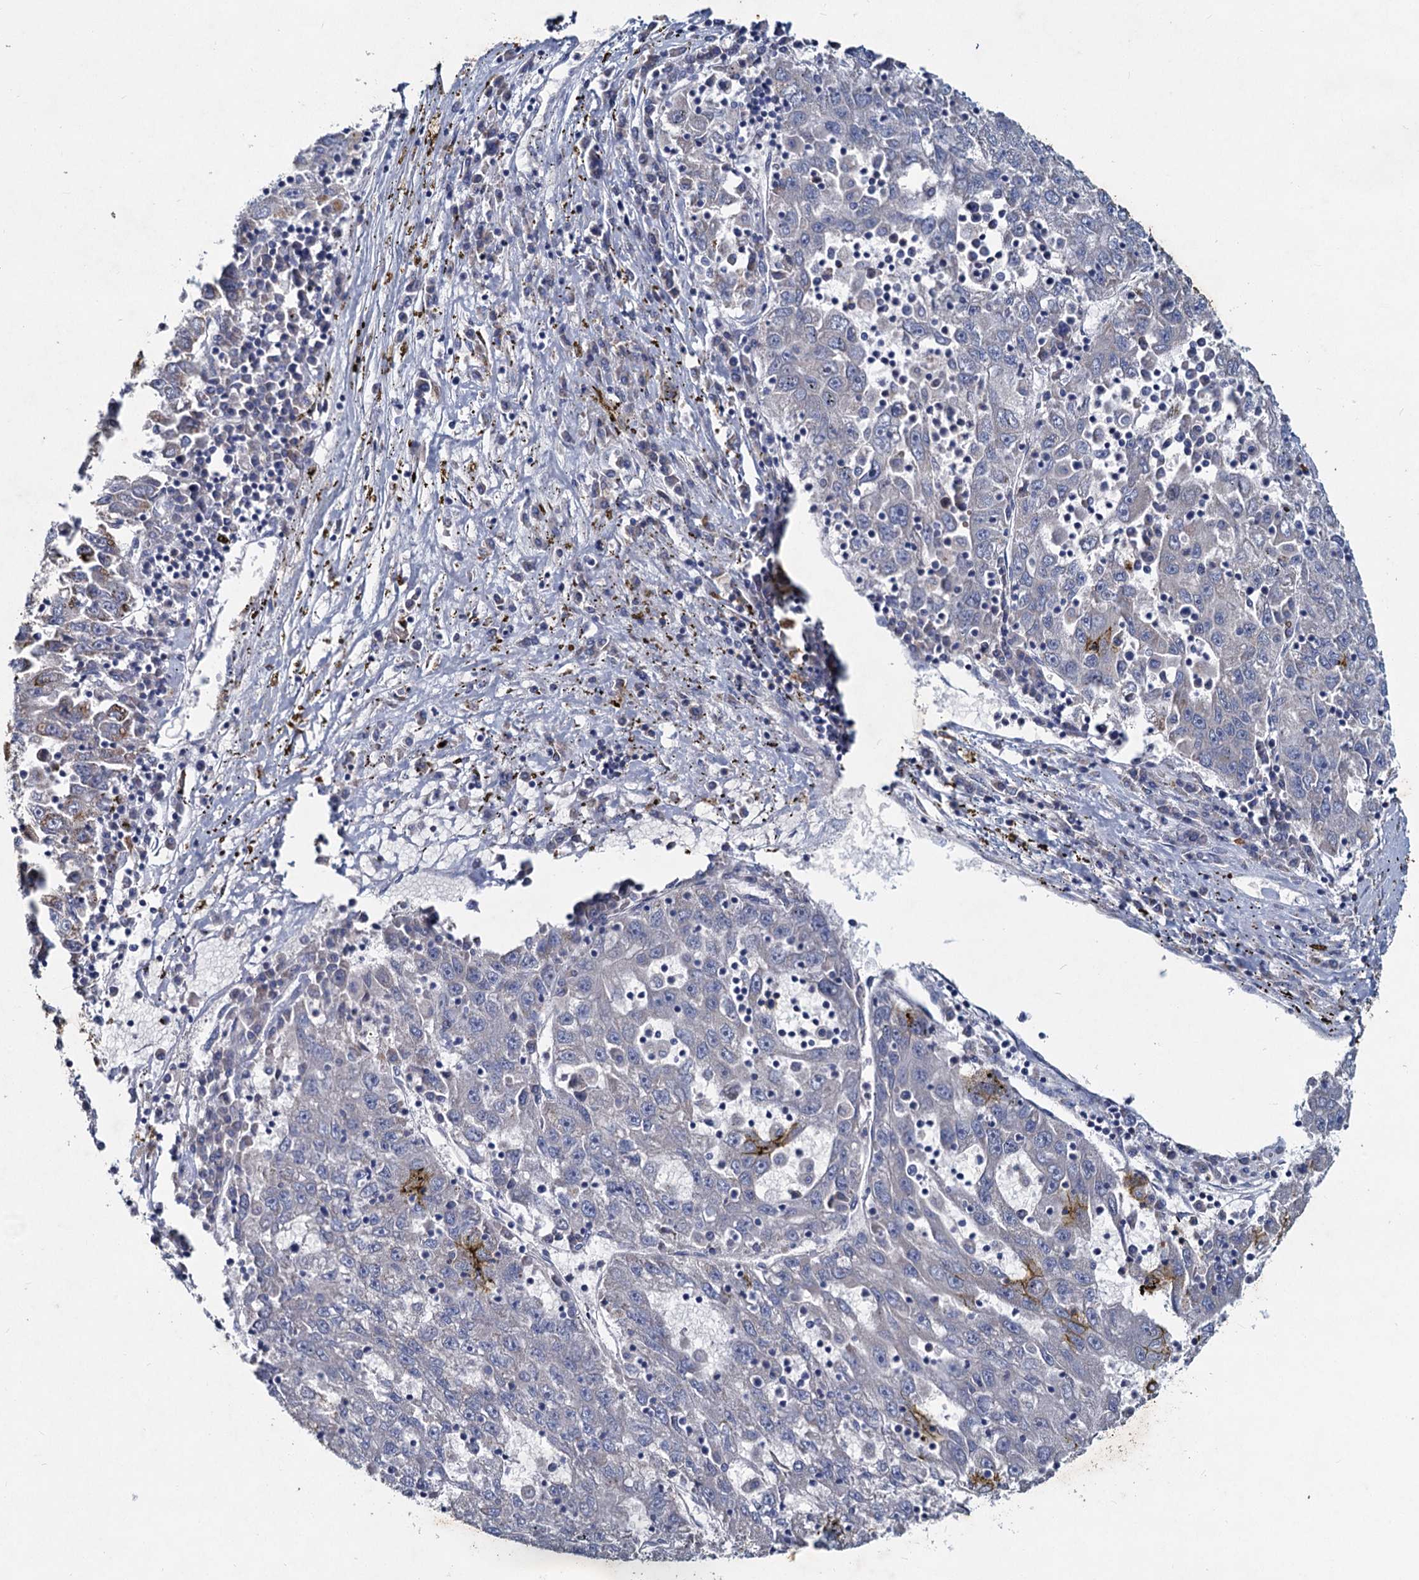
{"staining": {"intensity": "negative", "quantity": "none", "location": "none"}, "tissue": "liver cancer", "cell_type": "Tumor cells", "image_type": "cancer", "snomed": [{"axis": "morphology", "description": "Carcinoma, Hepatocellular, NOS"}, {"axis": "topography", "description": "Liver"}], "caption": "Liver cancer (hepatocellular carcinoma) stained for a protein using IHC demonstrates no expression tumor cells.", "gene": "TMX2", "patient": {"sex": "male", "age": 49}}